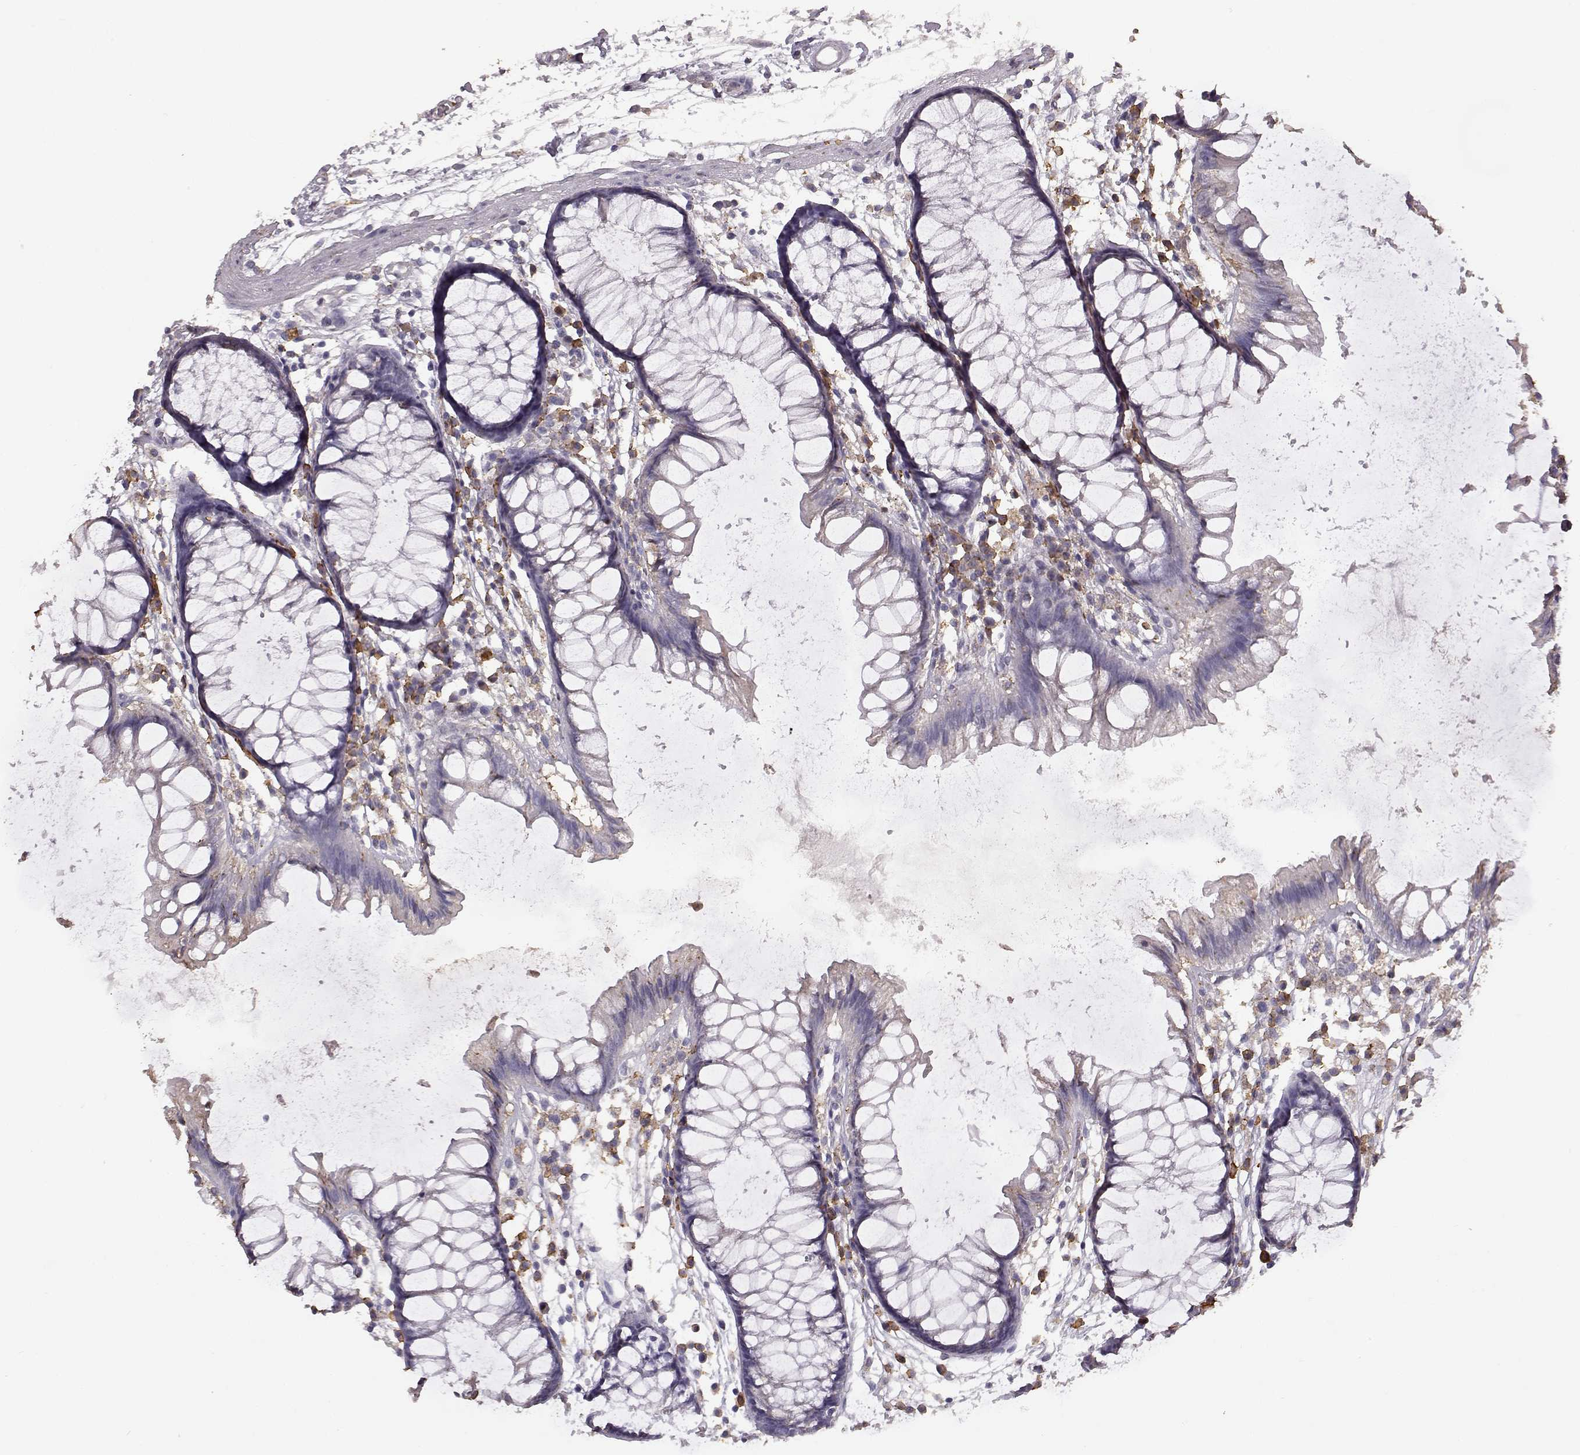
{"staining": {"intensity": "negative", "quantity": "none", "location": "none"}, "tissue": "colon", "cell_type": "Endothelial cells", "image_type": "normal", "snomed": [{"axis": "morphology", "description": "Normal tissue, NOS"}, {"axis": "morphology", "description": "Adenocarcinoma, NOS"}, {"axis": "topography", "description": "Colon"}], "caption": "Immunohistochemistry image of benign colon stained for a protein (brown), which demonstrates no expression in endothelial cells.", "gene": "GABRG3", "patient": {"sex": "male", "age": 65}}